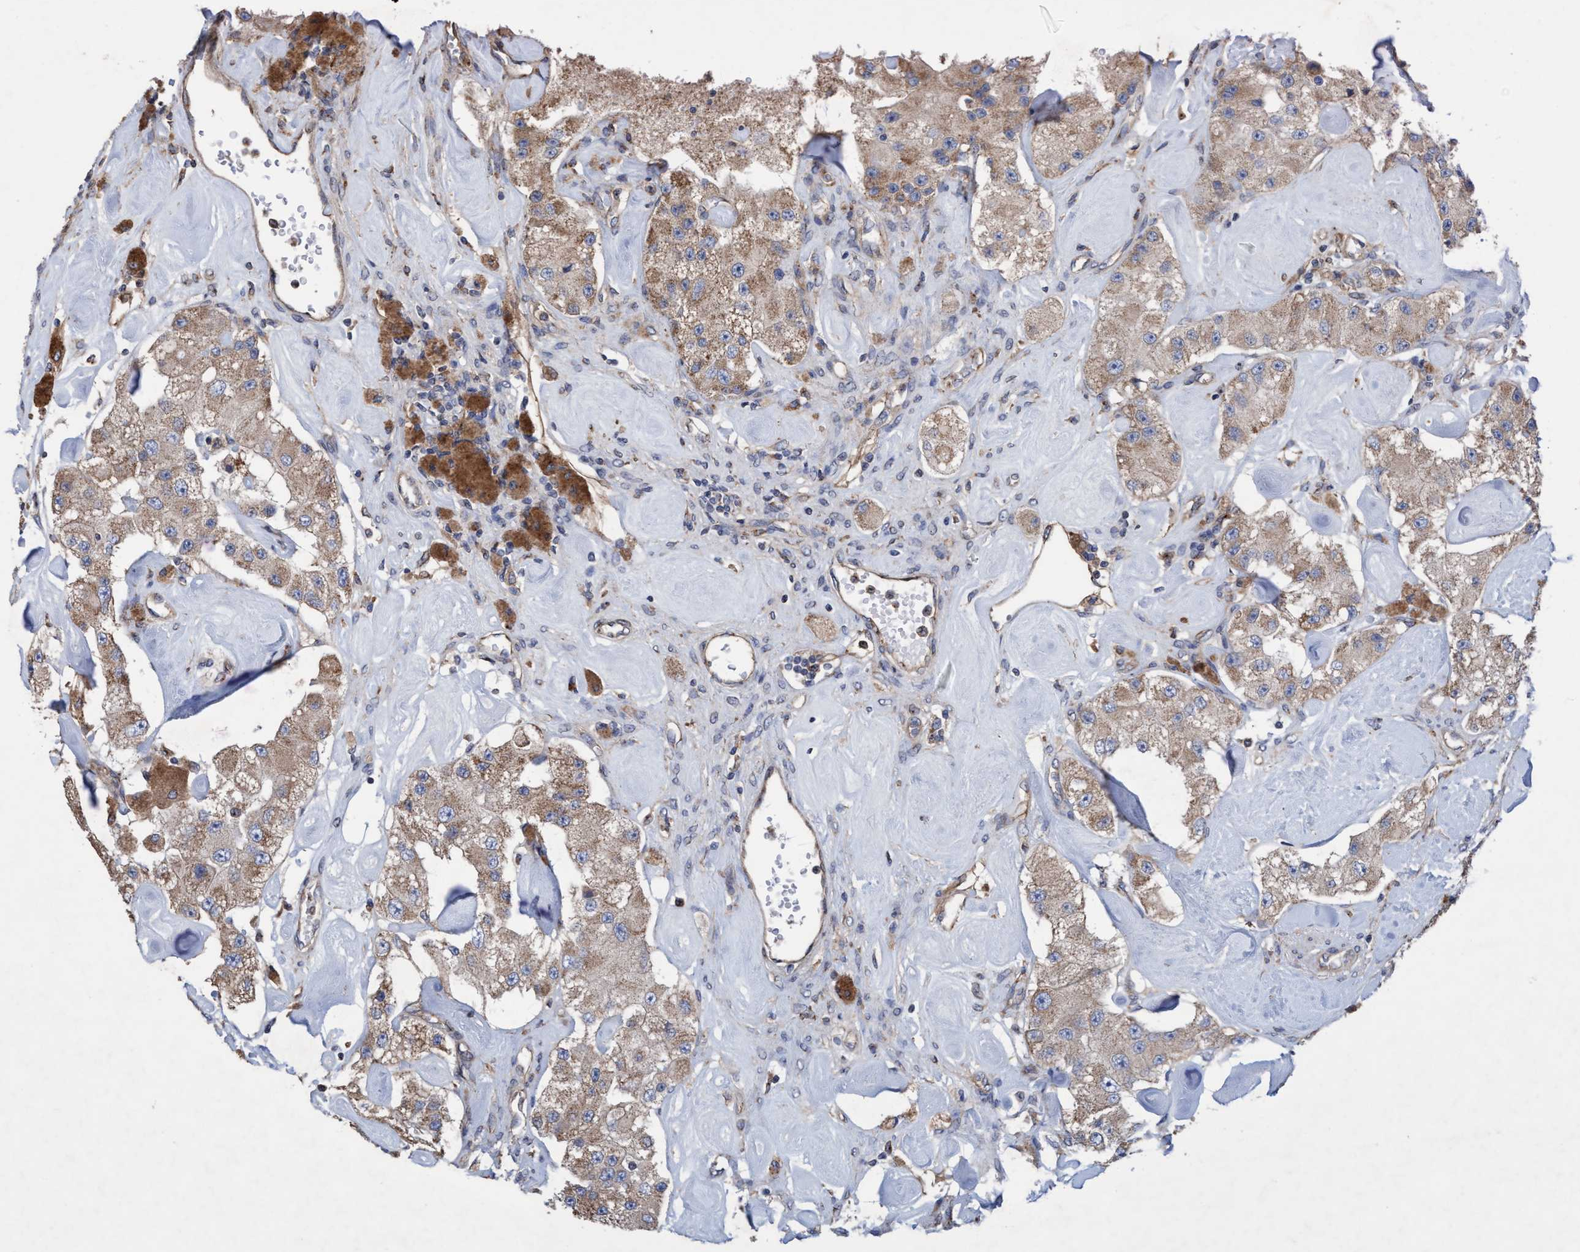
{"staining": {"intensity": "weak", "quantity": ">75%", "location": "cytoplasmic/membranous"}, "tissue": "carcinoid", "cell_type": "Tumor cells", "image_type": "cancer", "snomed": [{"axis": "morphology", "description": "Carcinoid, malignant, NOS"}, {"axis": "topography", "description": "Pancreas"}], "caption": "This histopathology image shows IHC staining of human carcinoid, with low weak cytoplasmic/membranous staining in approximately >75% of tumor cells.", "gene": "BICD2", "patient": {"sex": "male", "age": 41}}